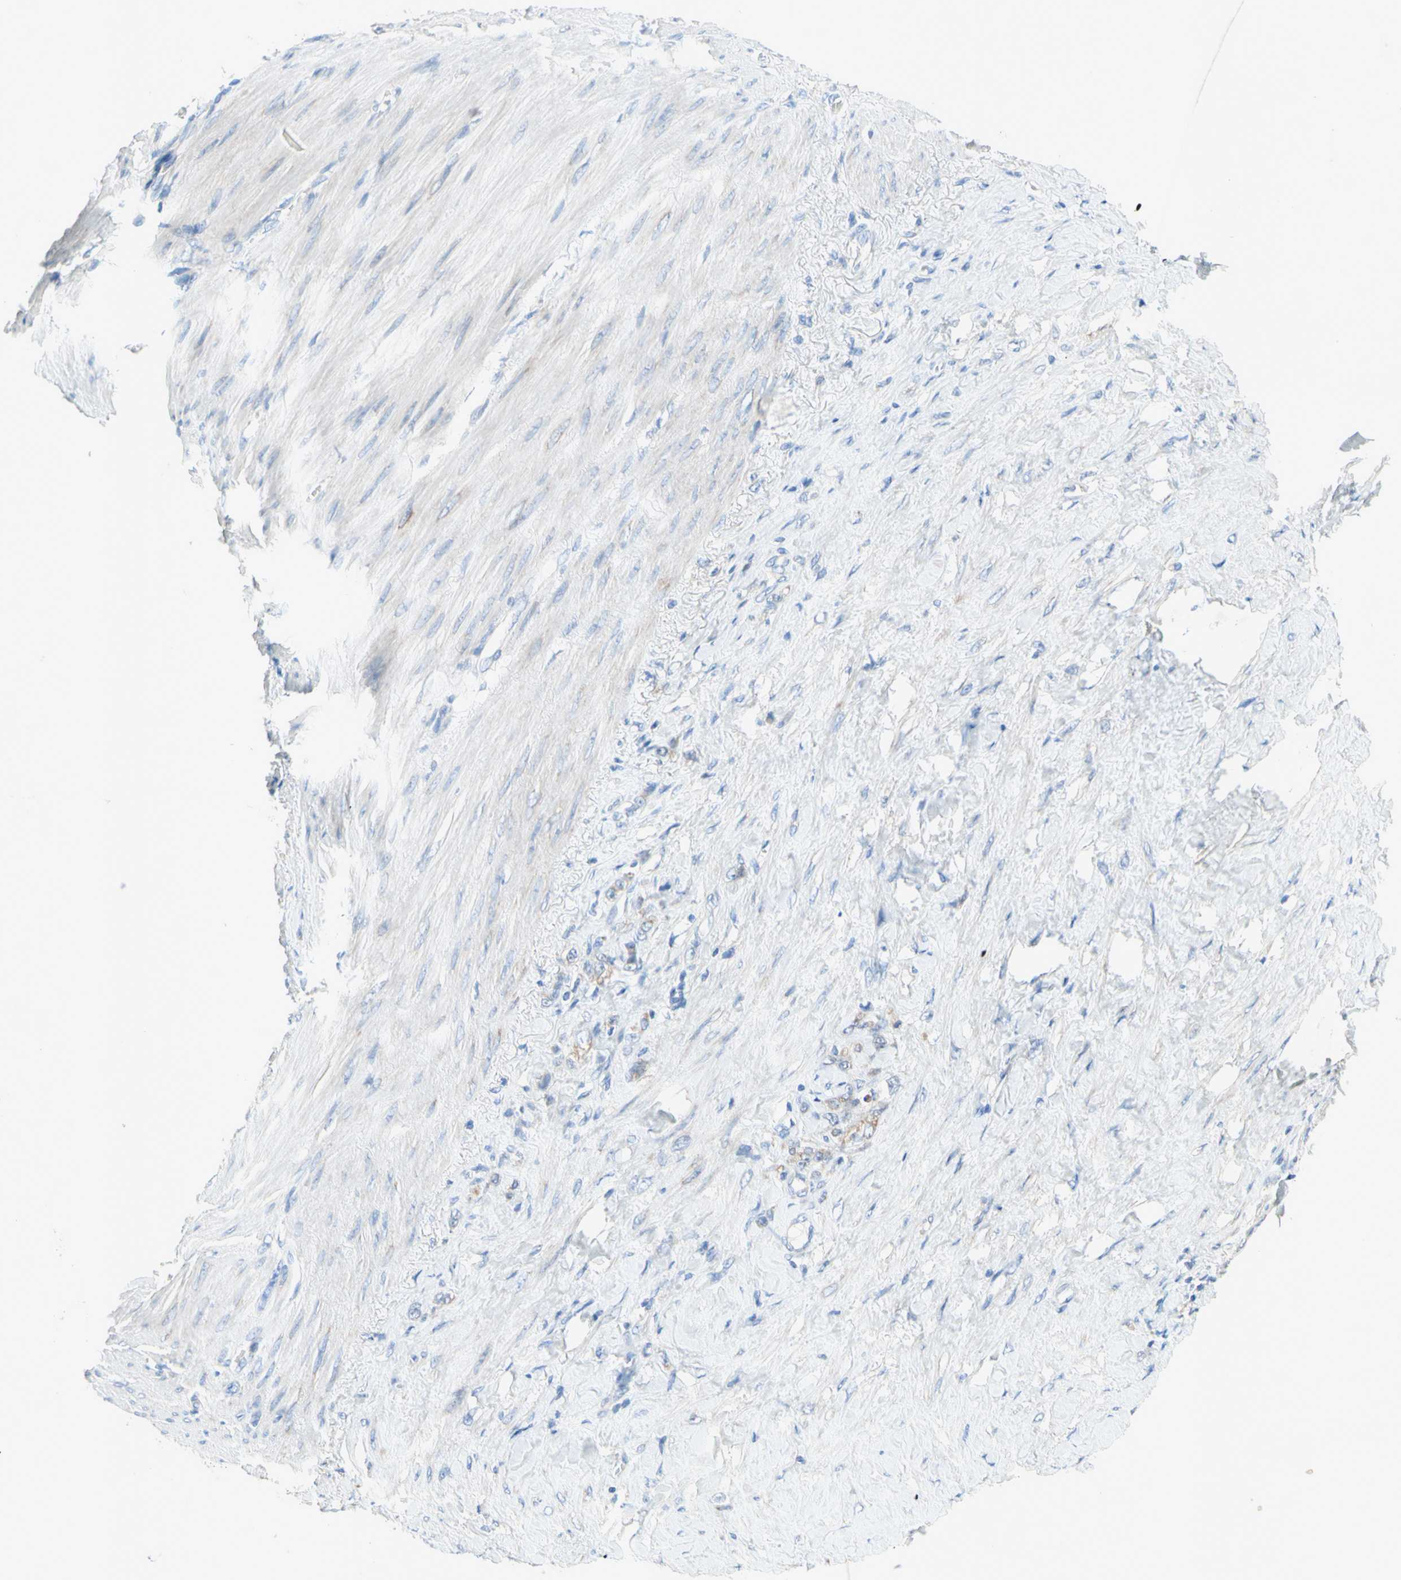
{"staining": {"intensity": "weak", "quantity": "25%-75%", "location": "cytoplasmic/membranous"}, "tissue": "stomach cancer", "cell_type": "Tumor cells", "image_type": "cancer", "snomed": [{"axis": "morphology", "description": "Adenocarcinoma, NOS"}, {"axis": "topography", "description": "Stomach"}], "caption": "Immunohistochemical staining of human stomach cancer exhibits low levels of weak cytoplasmic/membranous positivity in about 25%-75% of tumor cells.", "gene": "MFF", "patient": {"sex": "male", "age": 82}}